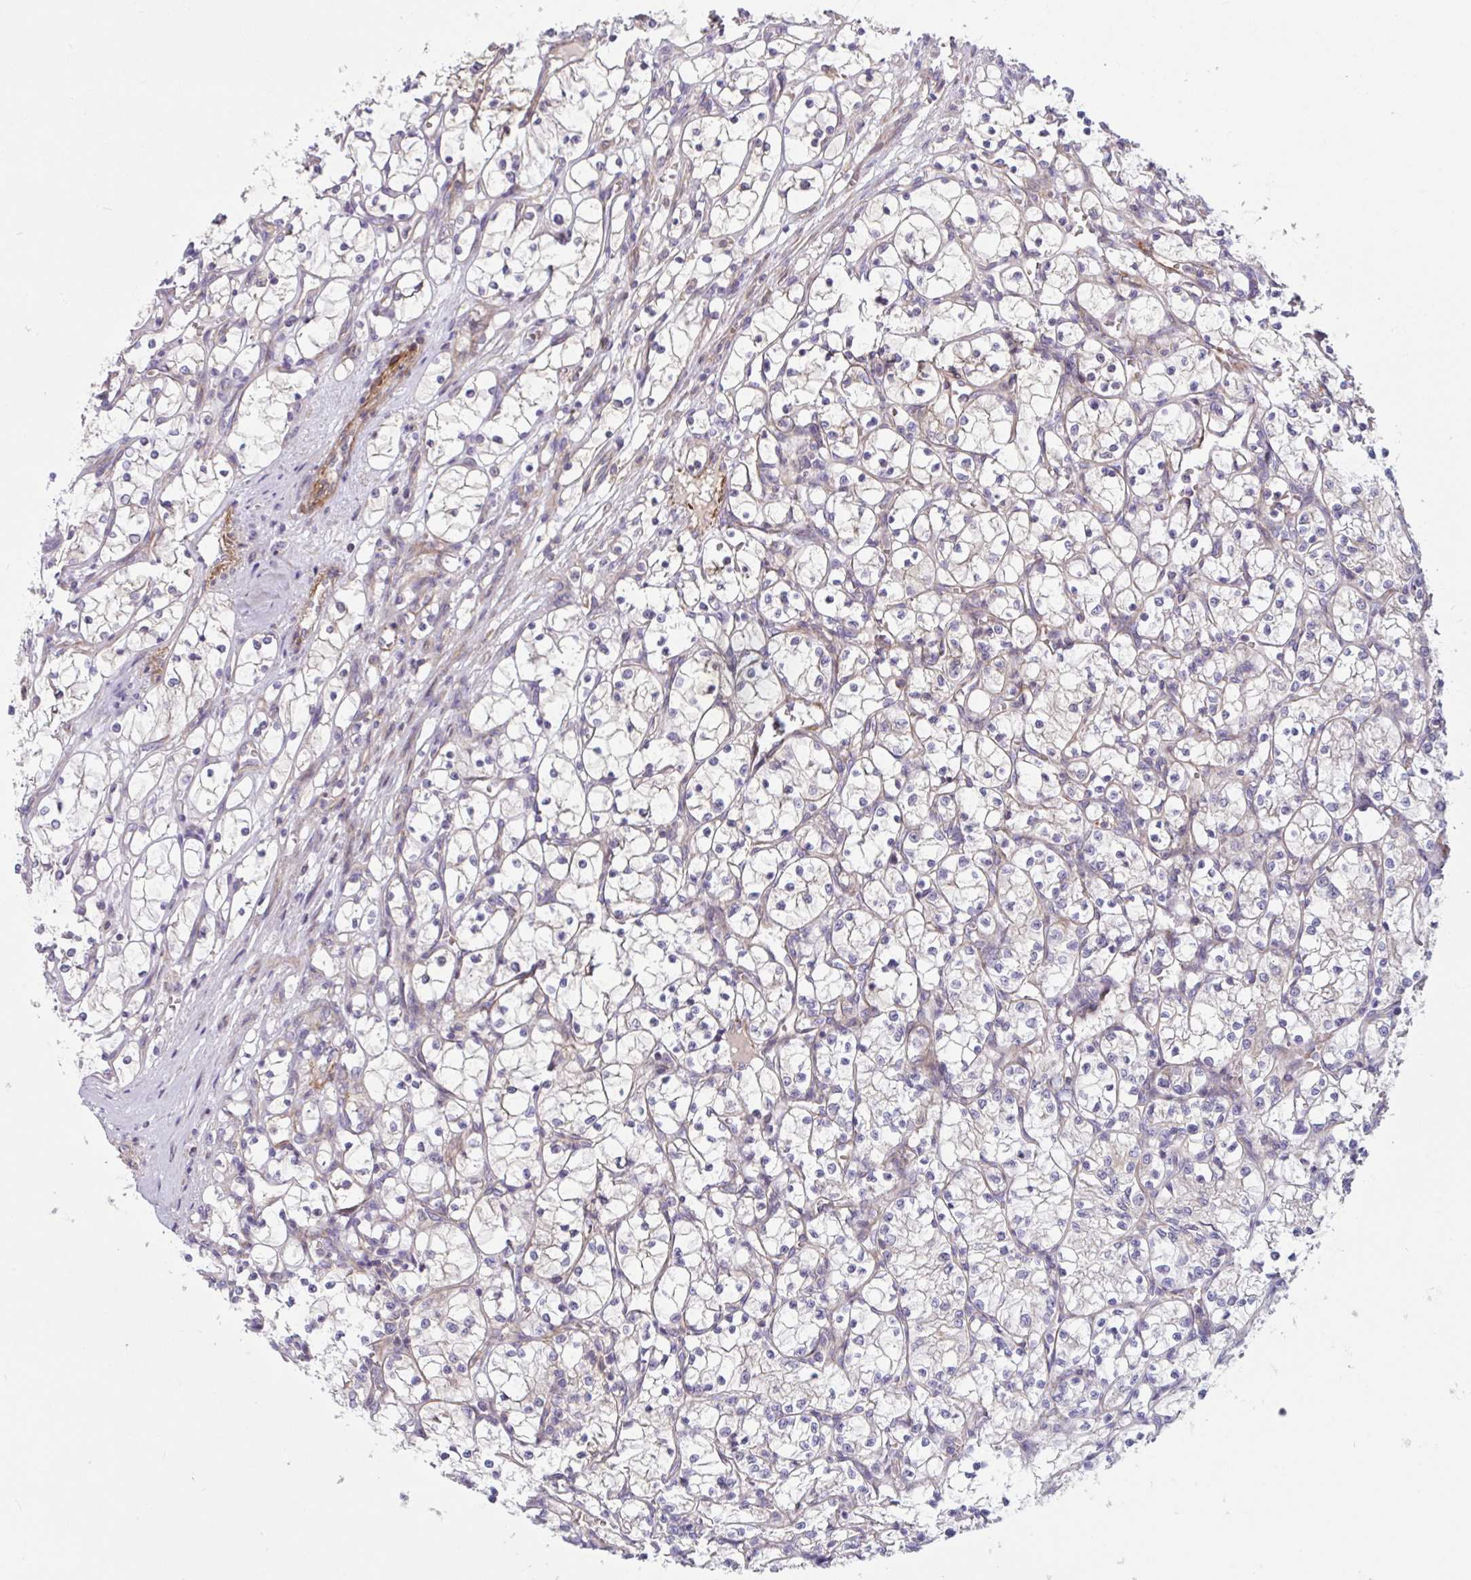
{"staining": {"intensity": "negative", "quantity": "none", "location": "none"}, "tissue": "renal cancer", "cell_type": "Tumor cells", "image_type": "cancer", "snomed": [{"axis": "morphology", "description": "Adenocarcinoma, NOS"}, {"axis": "topography", "description": "Kidney"}], "caption": "Adenocarcinoma (renal) stained for a protein using immunohistochemistry exhibits no positivity tumor cells.", "gene": "TANK", "patient": {"sex": "female", "age": 69}}